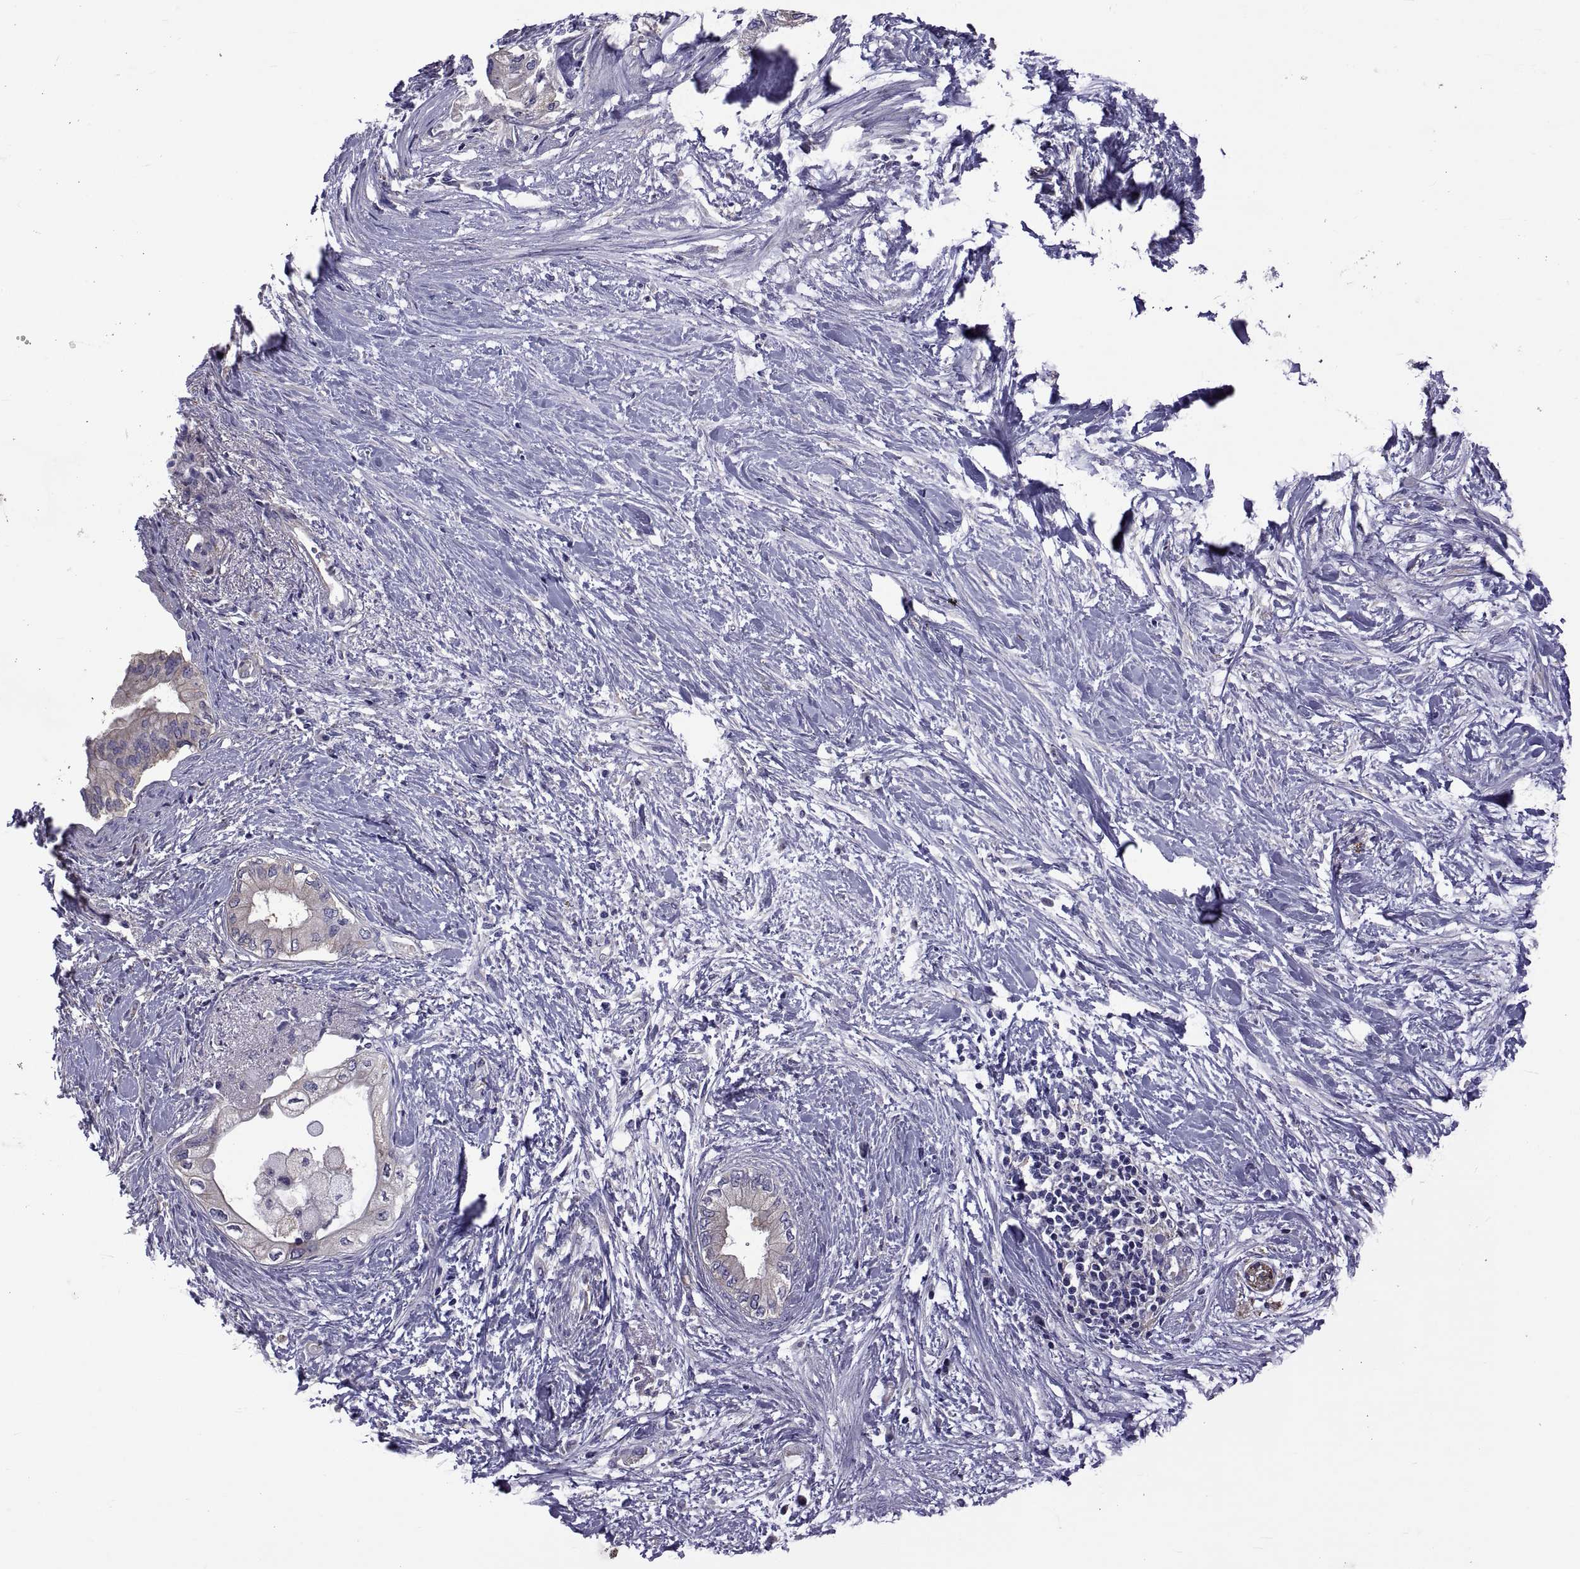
{"staining": {"intensity": "negative", "quantity": "none", "location": "none"}, "tissue": "pancreatic cancer", "cell_type": "Tumor cells", "image_type": "cancer", "snomed": [{"axis": "morphology", "description": "Normal tissue, NOS"}, {"axis": "morphology", "description": "Adenocarcinoma, NOS"}, {"axis": "topography", "description": "Pancreas"}, {"axis": "topography", "description": "Duodenum"}], "caption": "DAB (3,3'-diaminobenzidine) immunohistochemical staining of human pancreatic adenocarcinoma exhibits no significant expression in tumor cells.", "gene": "TMC3", "patient": {"sex": "female", "age": 60}}